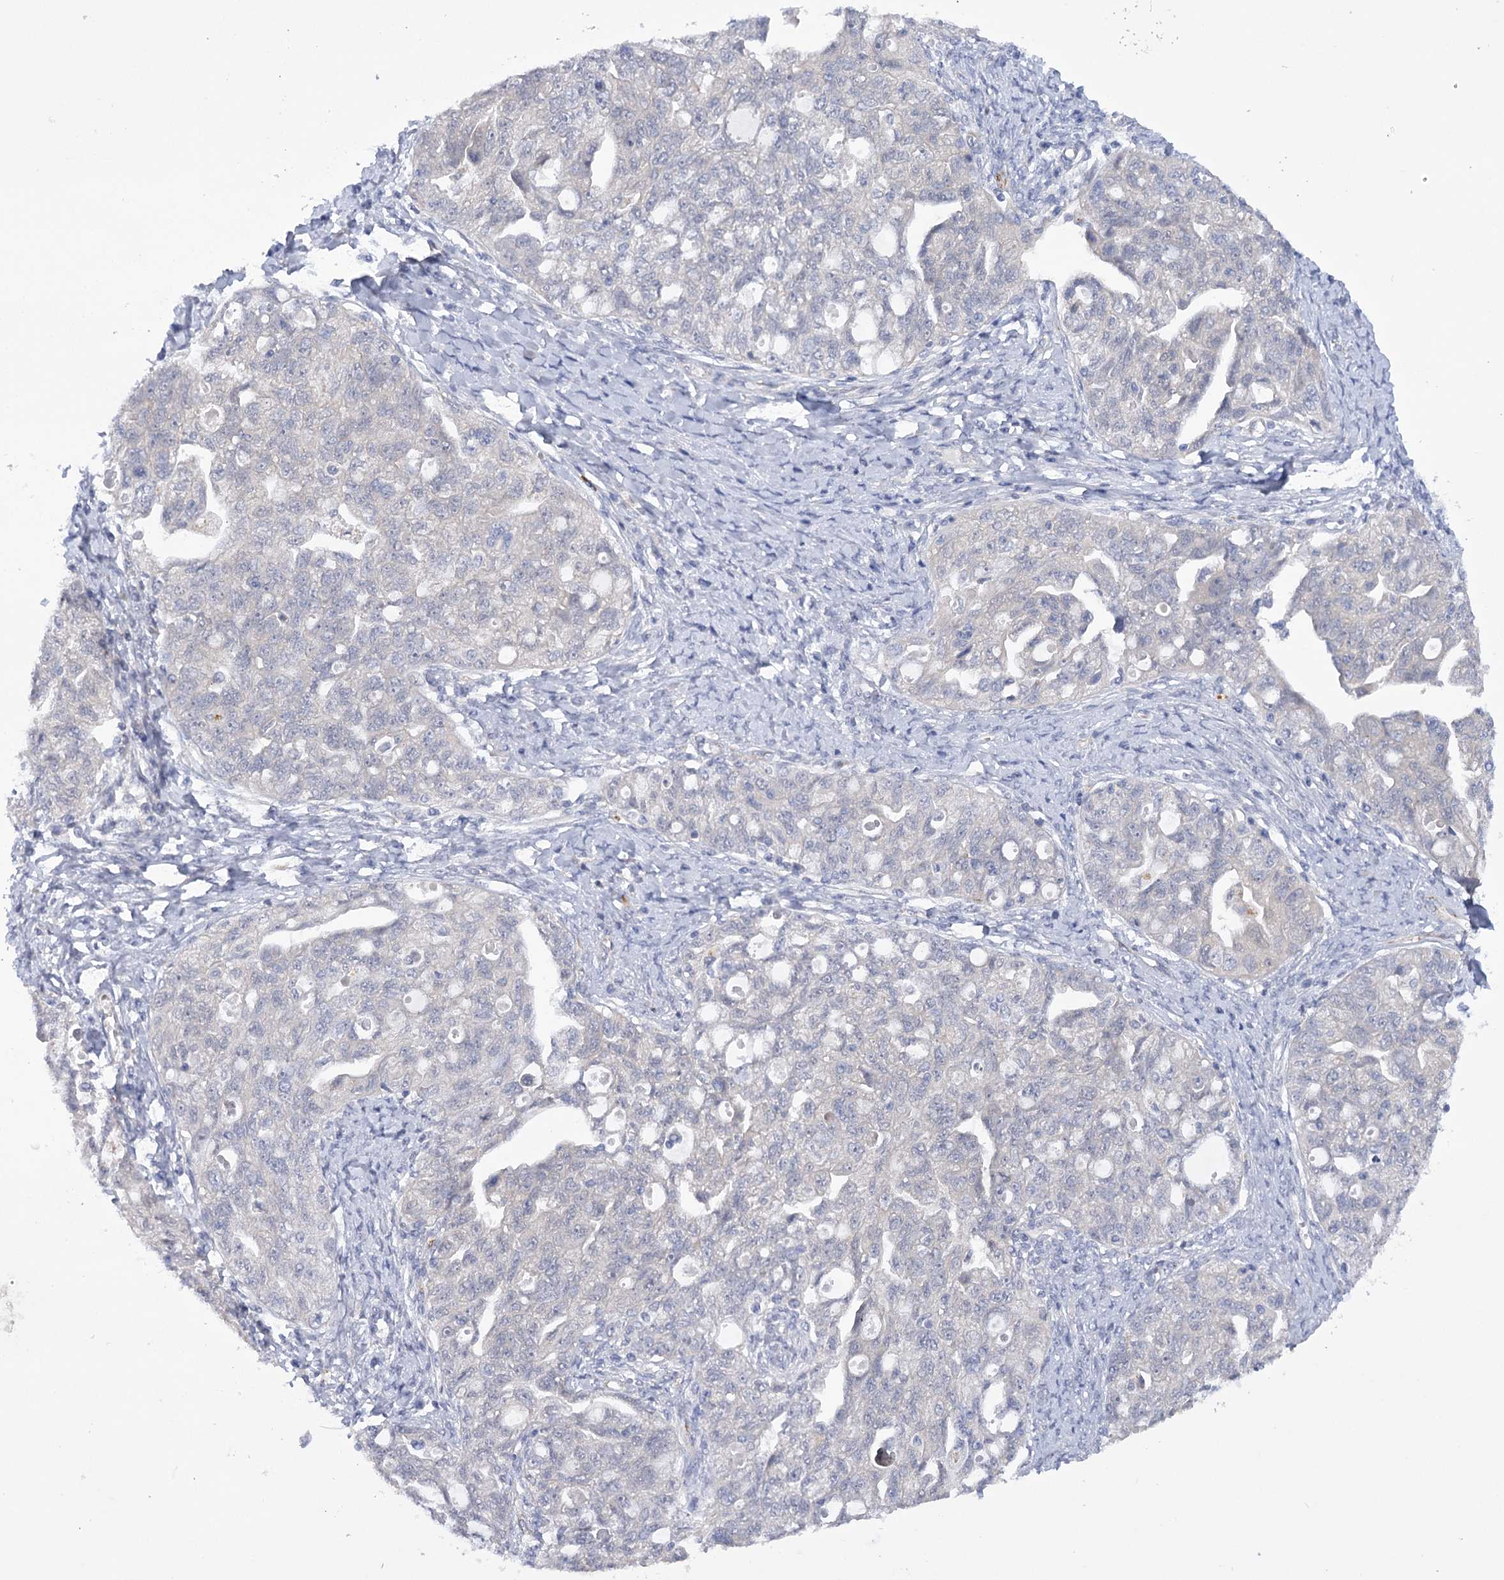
{"staining": {"intensity": "negative", "quantity": "none", "location": "none"}, "tissue": "ovarian cancer", "cell_type": "Tumor cells", "image_type": "cancer", "snomed": [{"axis": "morphology", "description": "Carcinoma, NOS"}, {"axis": "morphology", "description": "Cystadenocarcinoma, serous, NOS"}, {"axis": "topography", "description": "Ovary"}], "caption": "Human ovarian carcinoma stained for a protein using immunohistochemistry reveals no expression in tumor cells.", "gene": "DCUN1D1", "patient": {"sex": "female", "age": 69}}